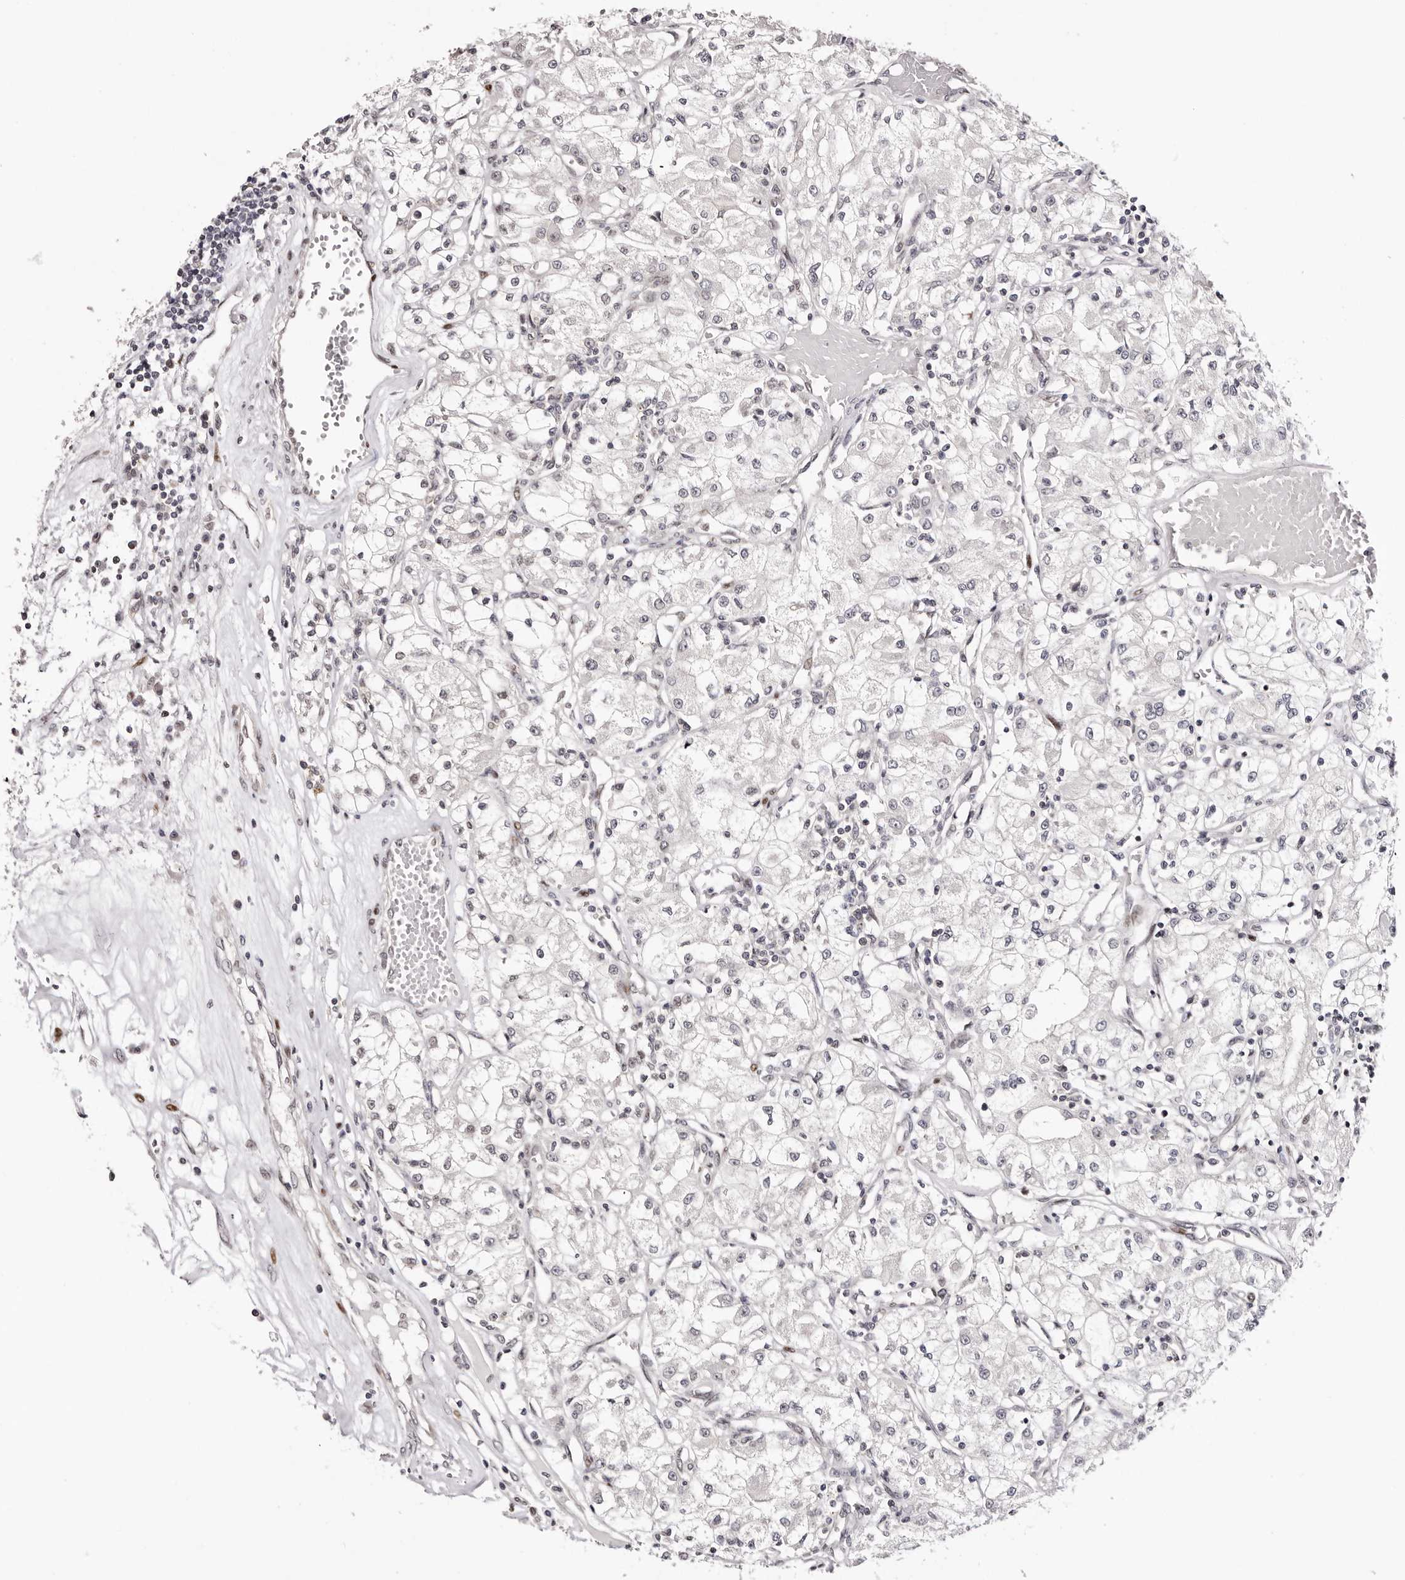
{"staining": {"intensity": "negative", "quantity": "none", "location": "none"}, "tissue": "renal cancer", "cell_type": "Tumor cells", "image_type": "cancer", "snomed": [{"axis": "morphology", "description": "Adenocarcinoma, NOS"}, {"axis": "topography", "description": "Kidney"}], "caption": "Tumor cells are negative for protein expression in human renal cancer (adenocarcinoma). (DAB immunohistochemistry with hematoxylin counter stain).", "gene": "NUP153", "patient": {"sex": "female", "age": 59}}